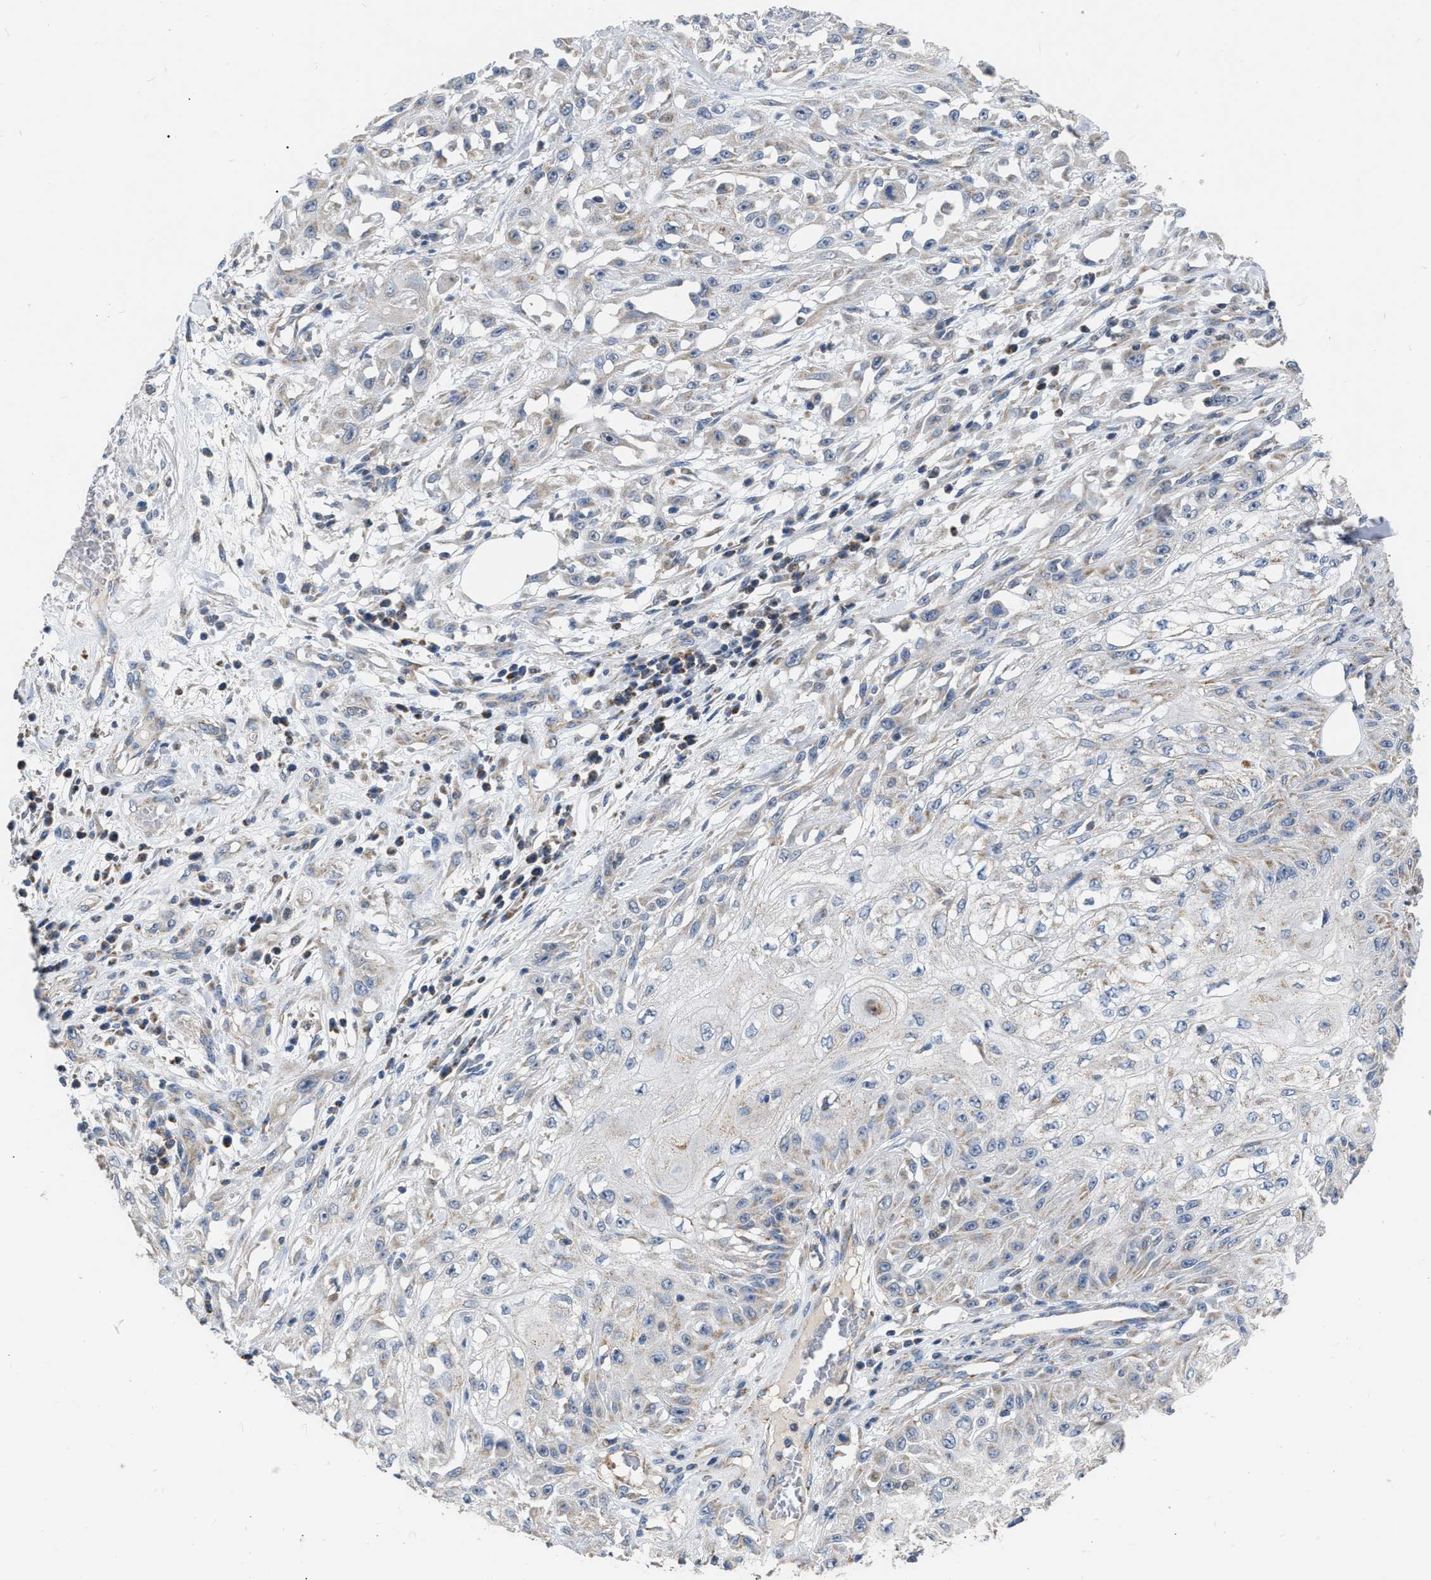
{"staining": {"intensity": "negative", "quantity": "none", "location": "none"}, "tissue": "skin cancer", "cell_type": "Tumor cells", "image_type": "cancer", "snomed": [{"axis": "morphology", "description": "Squamous cell carcinoma, NOS"}, {"axis": "morphology", "description": "Squamous cell carcinoma, metastatic, NOS"}, {"axis": "topography", "description": "Skin"}, {"axis": "topography", "description": "Lymph node"}], "caption": "The histopathology image demonstrates no staining of tumor cells in skin cancer (squamous cell carcinoma).", "gene": "DDX56", "patient": {"sex": "male", "age": 75}}